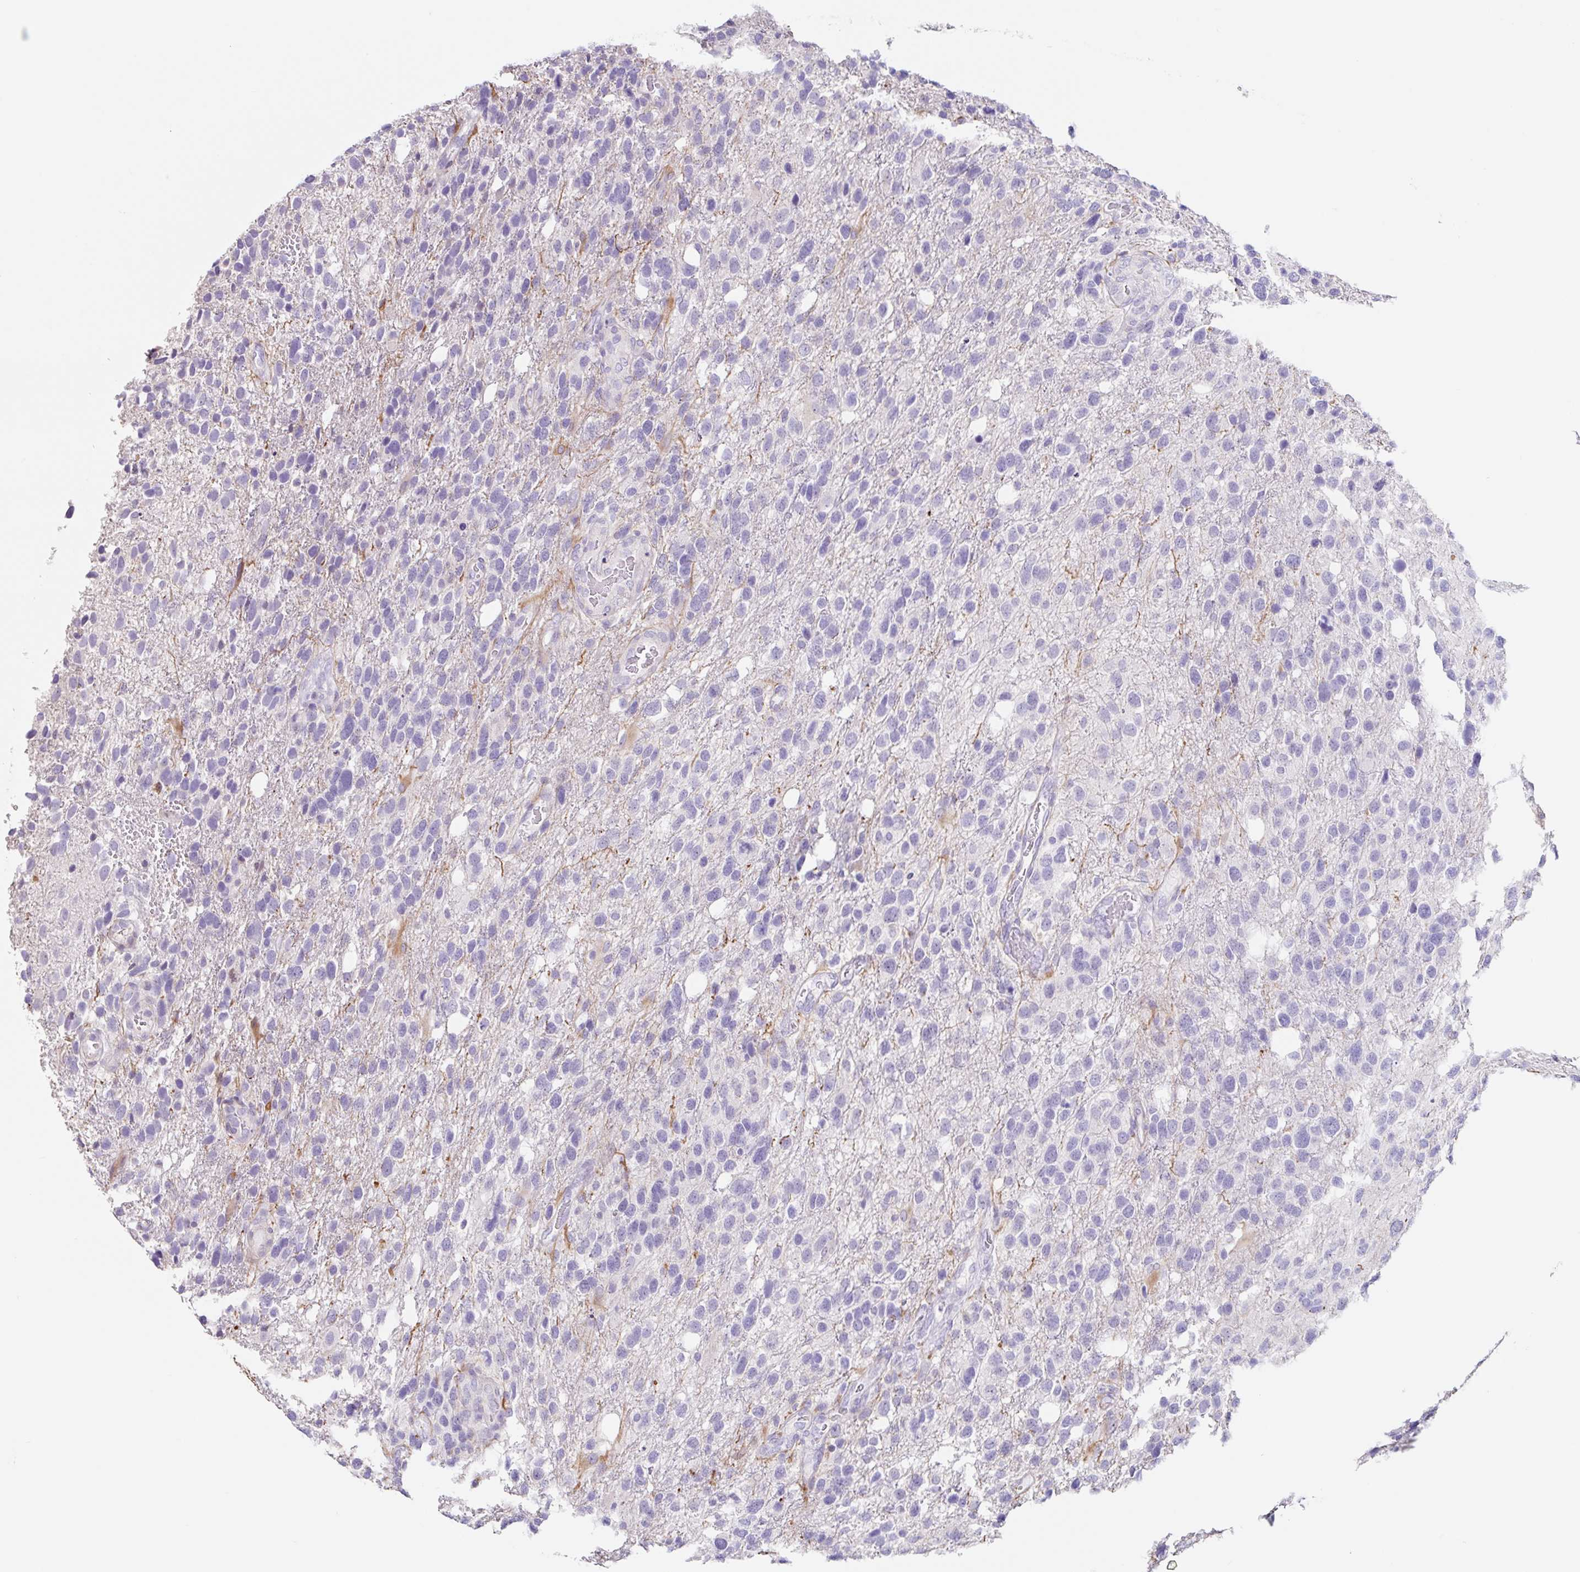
{"staining": {"intensity": "negative", "quantity": "none", "location": "none"}, "tissue": "glioma", "cell_type": "Tumor cells", "image_type": "cancer", "snomed": [{"axis": "morphology", "description": "Glioma, malignant, High grade"}, {"axis": "topography", "description": "Brain"}], "caption": "There is no significant positivity in tumor cells of glioma. Nuclei are stained in blue.", "gene": "DCAF17", "patient": {"sex": "female", "age": 58}}